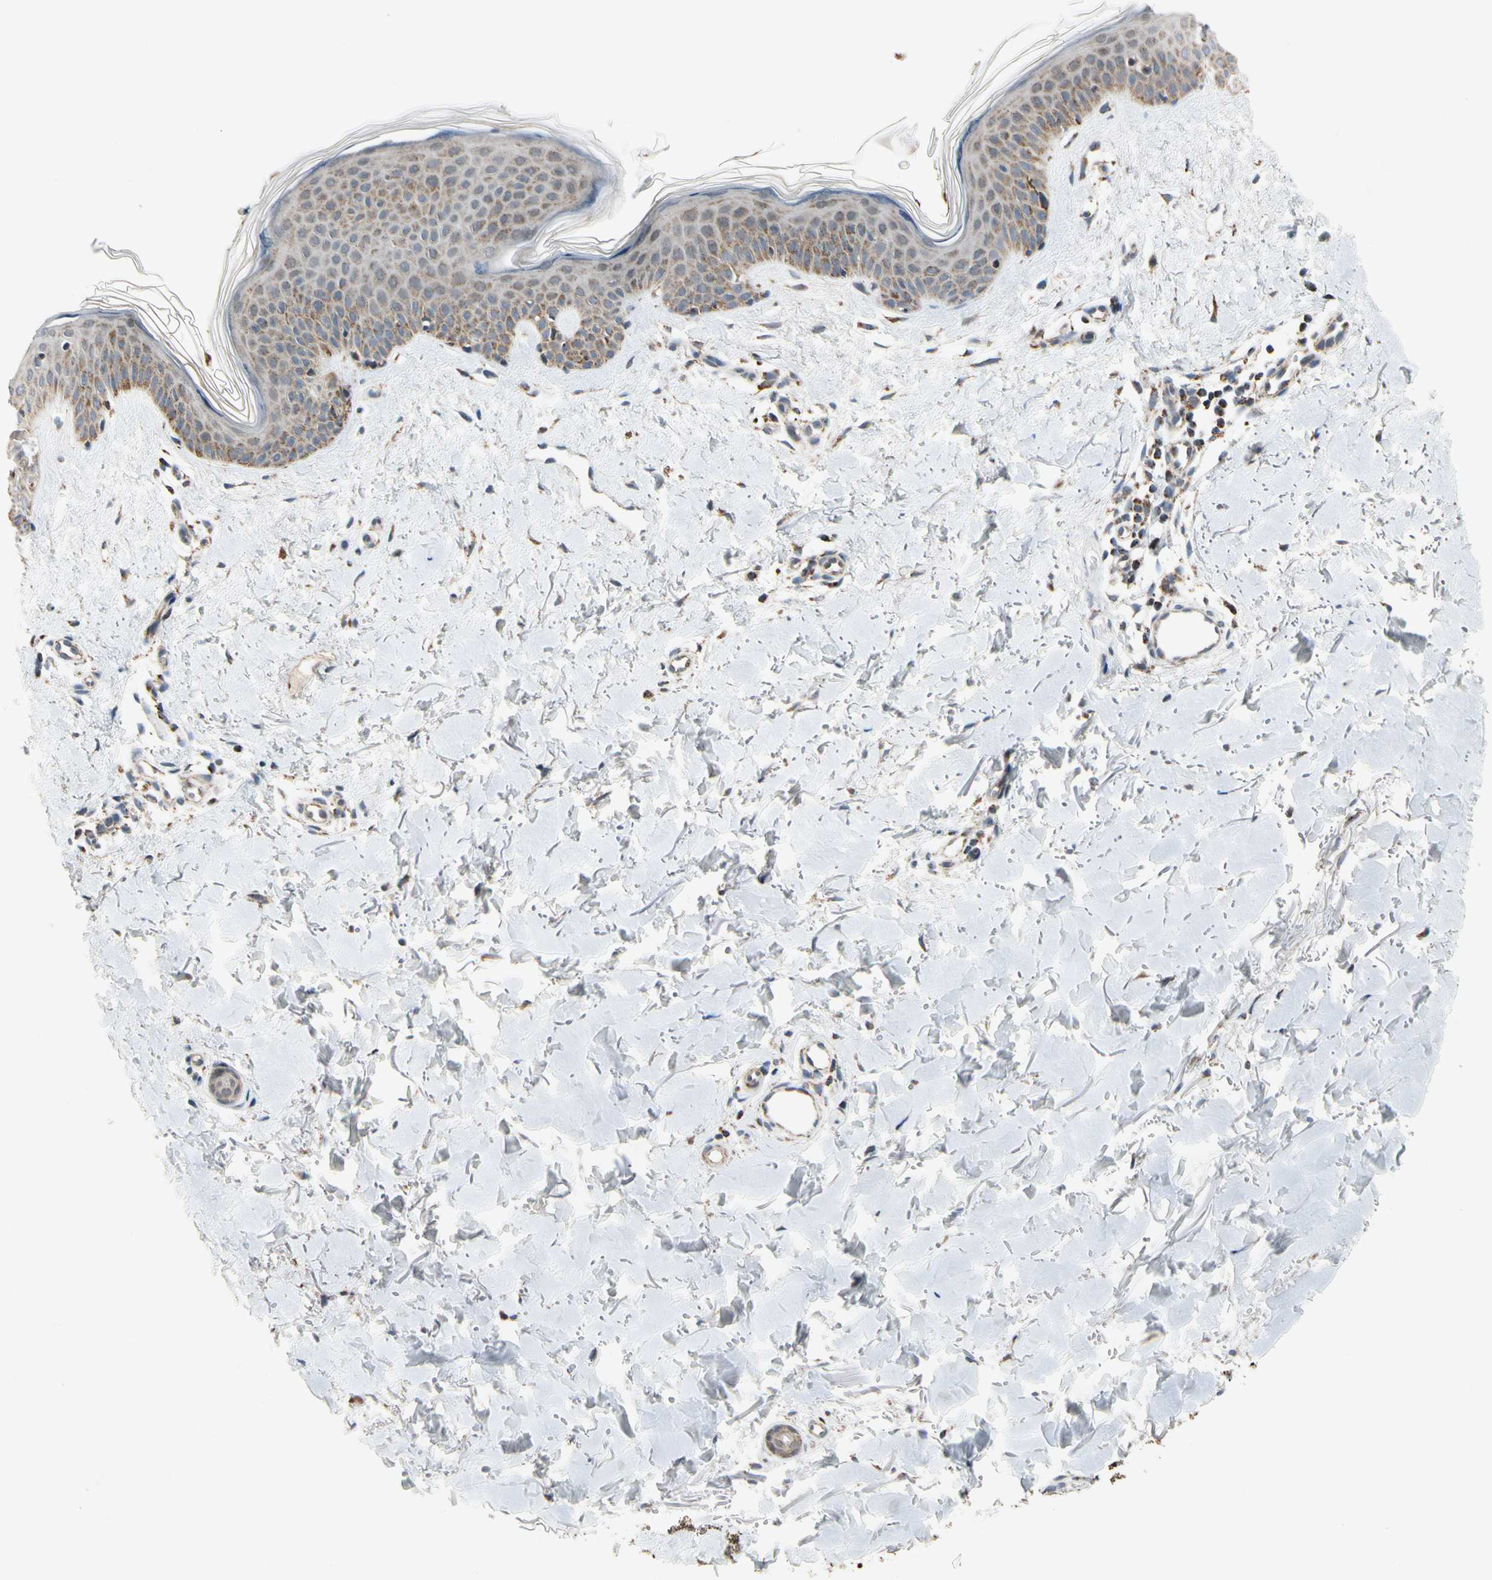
{"staining": {"intensity": "weak", "quantity": ">75%", "location": "cytoplasmic/membranous"}, "tissue": "skin", "cell_type": "Fibroblasts", "image_type": "normal", "snomed": [{"axis": "morphology", "description": "Normal tissue, NOS"}, {"axis": "topography", "description": "Skin"}], "caption": "An immunohistochemistry (IHC) micrograph of unremarkable tissue is shown. Protein staining in brown highlights weak cytoplasmic/membranous positivity in skin within fibroblasts. Immunohistochemistry stains the protein of interest in brown and the nuclei are stained blue.", "gene": "KHDC4", "patient": {"sex": "female", "age": 56}}